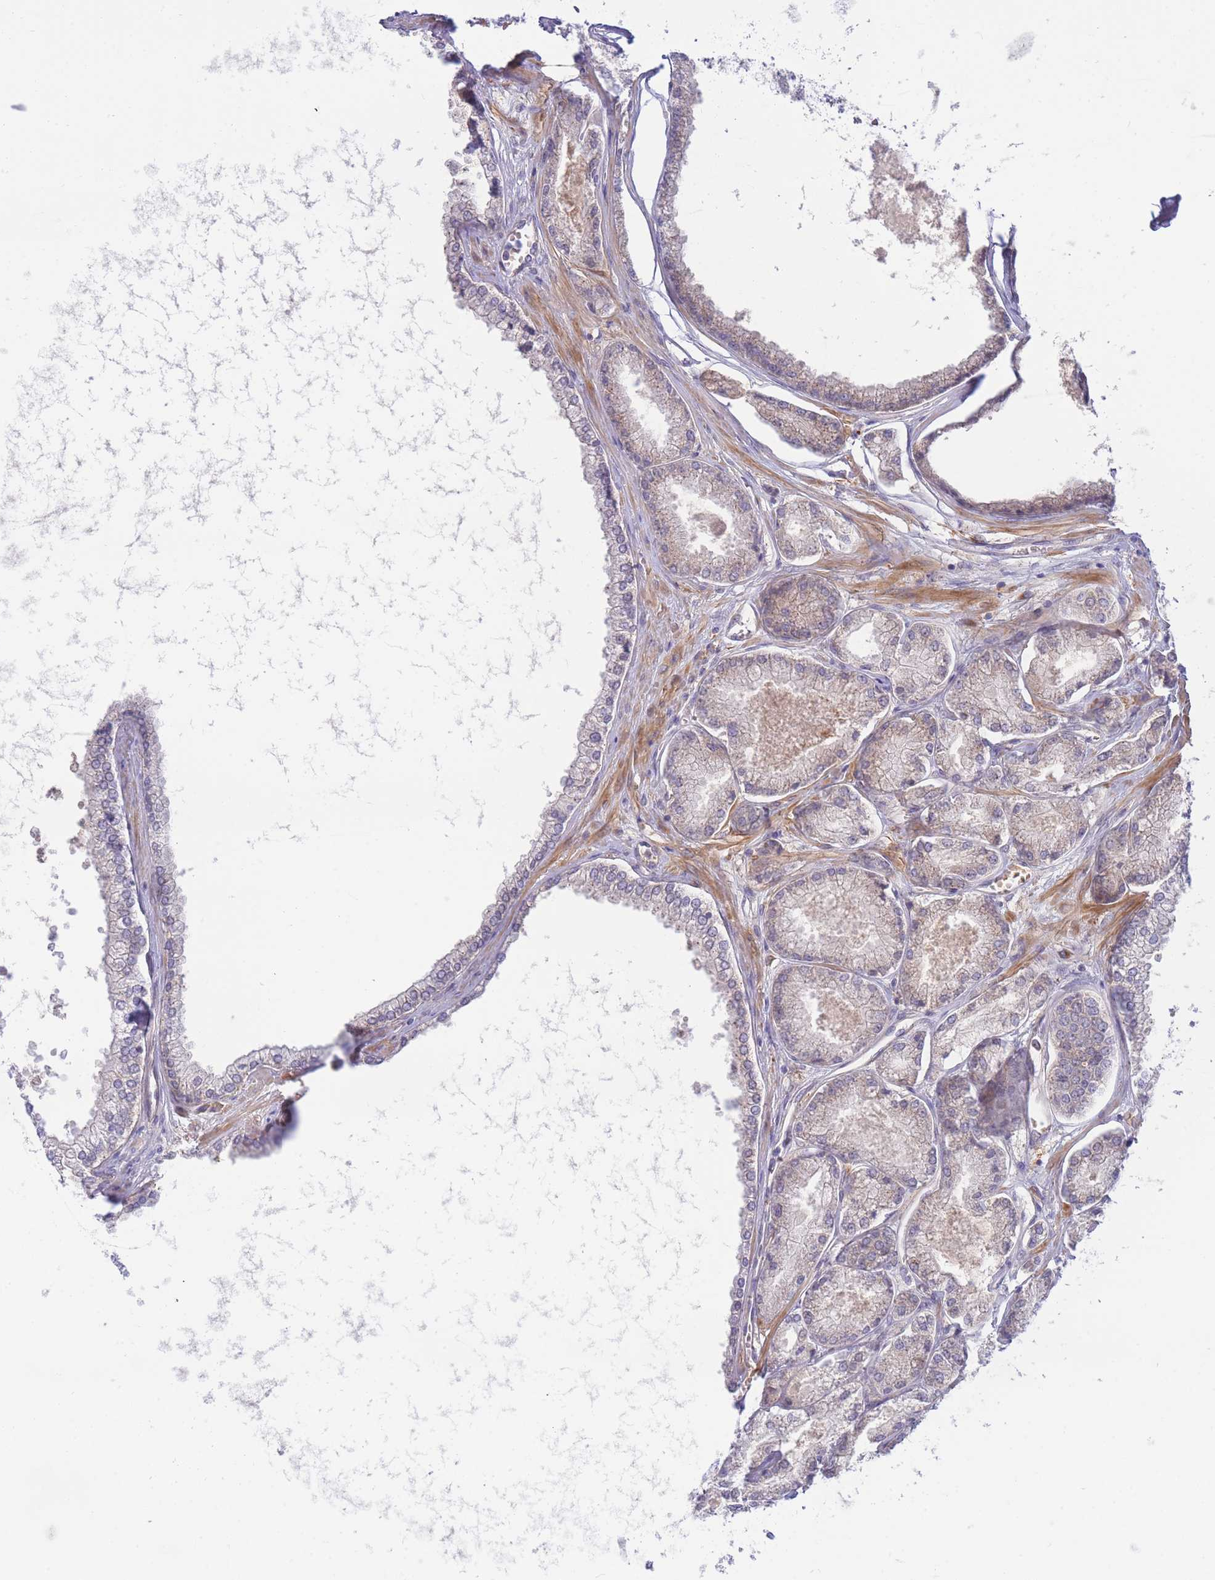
{"staining": {"intensity": "weak", "quantity": ">75%", "location": "cytoplasmic/membranous"}, "tissue": "prostate cancer", "cell_type": "Tumor cells", "image_type": "cancer", "snomed": [{"axis": "morphology", "description": "Adenocarcinoma, NOS"}, {"axis": "topography", "description": "Prostate and seminal vesicle, NOS"}], "caption": "There is low levels of weak cytoplasmic/membranous positivity in tumor cells of prostate adenocarcinoma, as demonstrated by immunohistochemical staining (brown color).", "gene": "APOL4", "patient": {"sex": "male", "age": 76}}